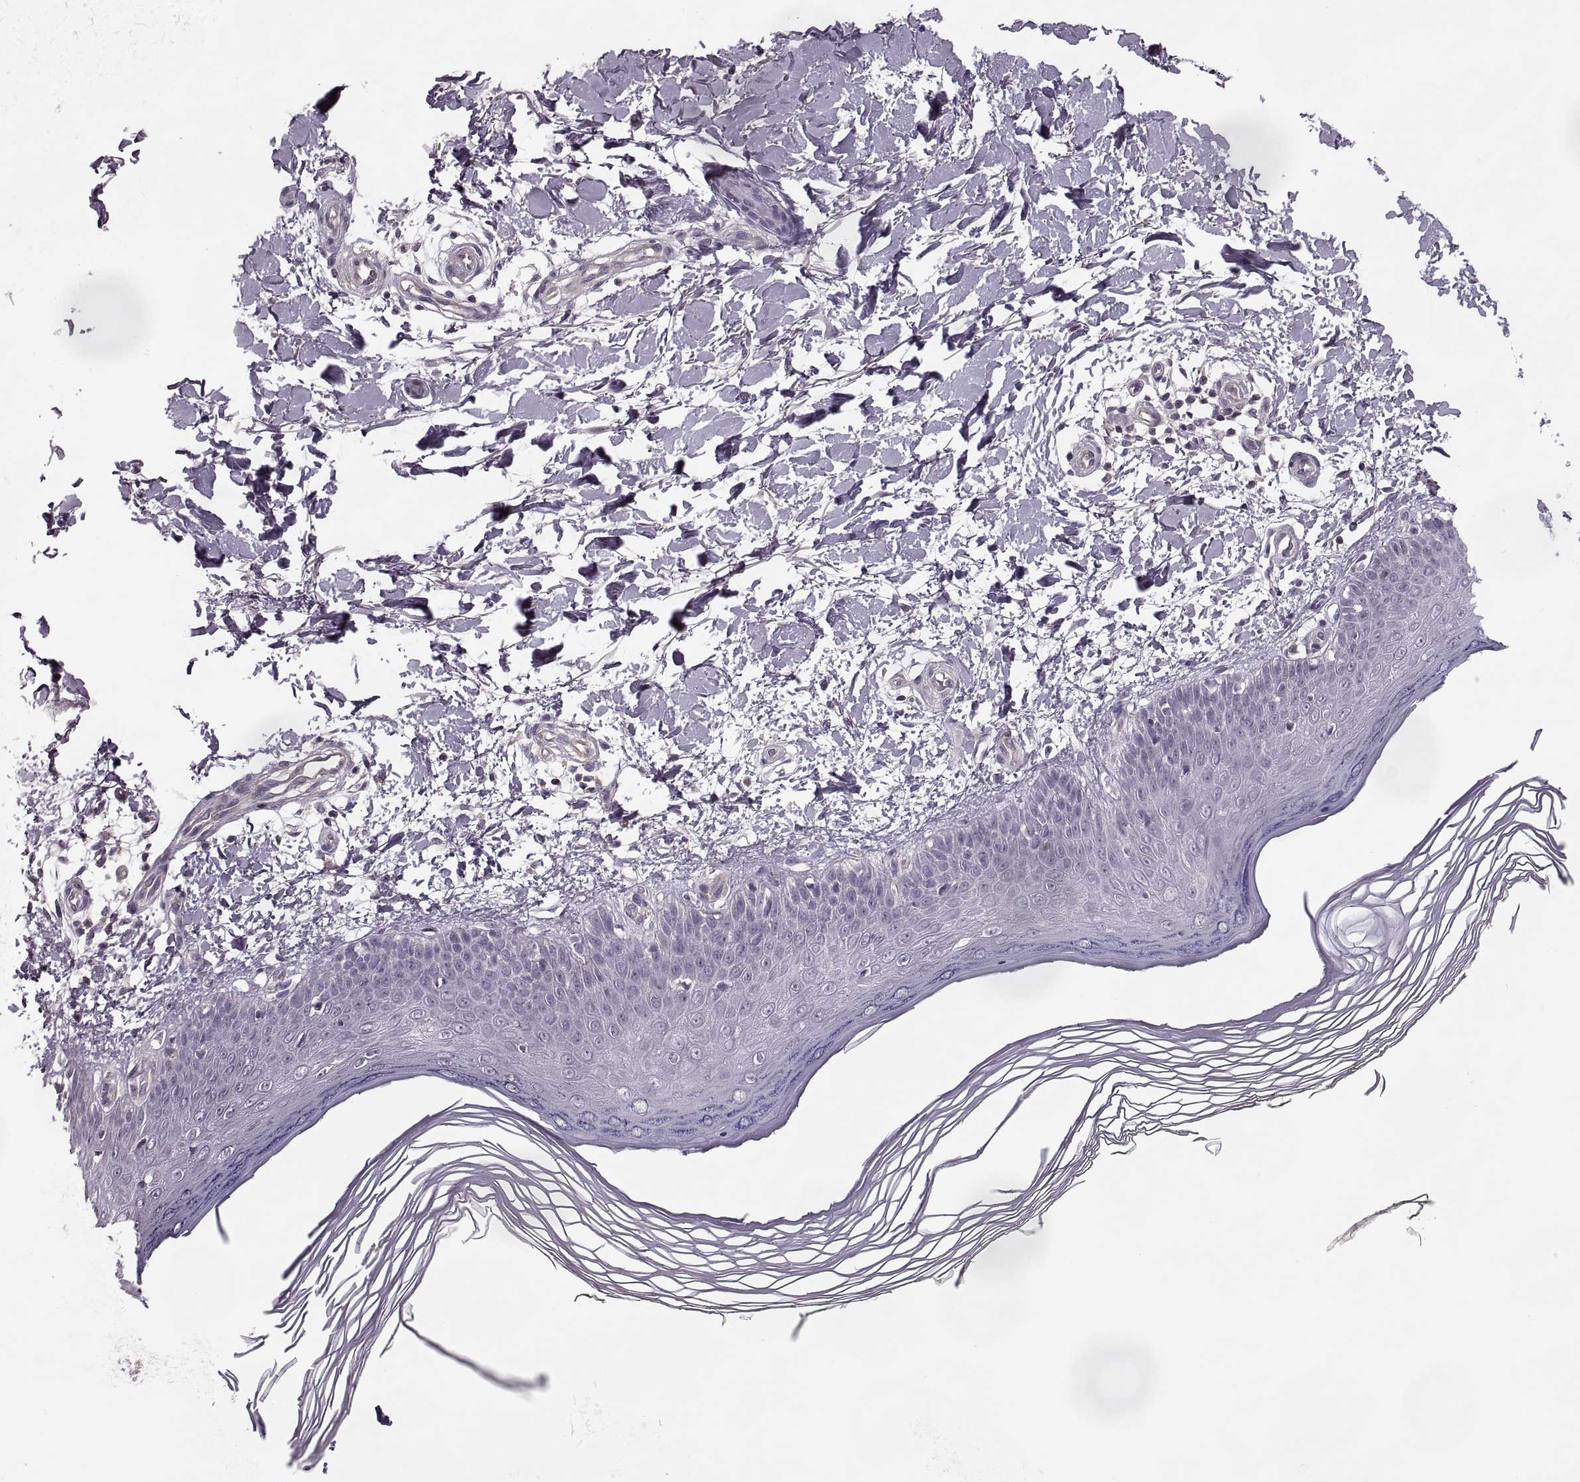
{"staining": {"intensity": "negative", "quantity": "none", "location": "none"}, "tissue": "skin", "cell_type": "Fibroblasts", "image_type": "normal", "snomed": [{"axis": "morphology", "description": "Normal tissue, NOS"}, {"axis": "topography", "description": "Skin"}], "caption": "DAB immunohistochemical staining of benign skin demonstrates no significant expression in fibroblasts. (DAB (3,3'-diaminobenzidine) immunohistochemistry with hematoxylin counter stain).", "gene": "LUZP2", "patient": {"sex": "female", "age": 62}}